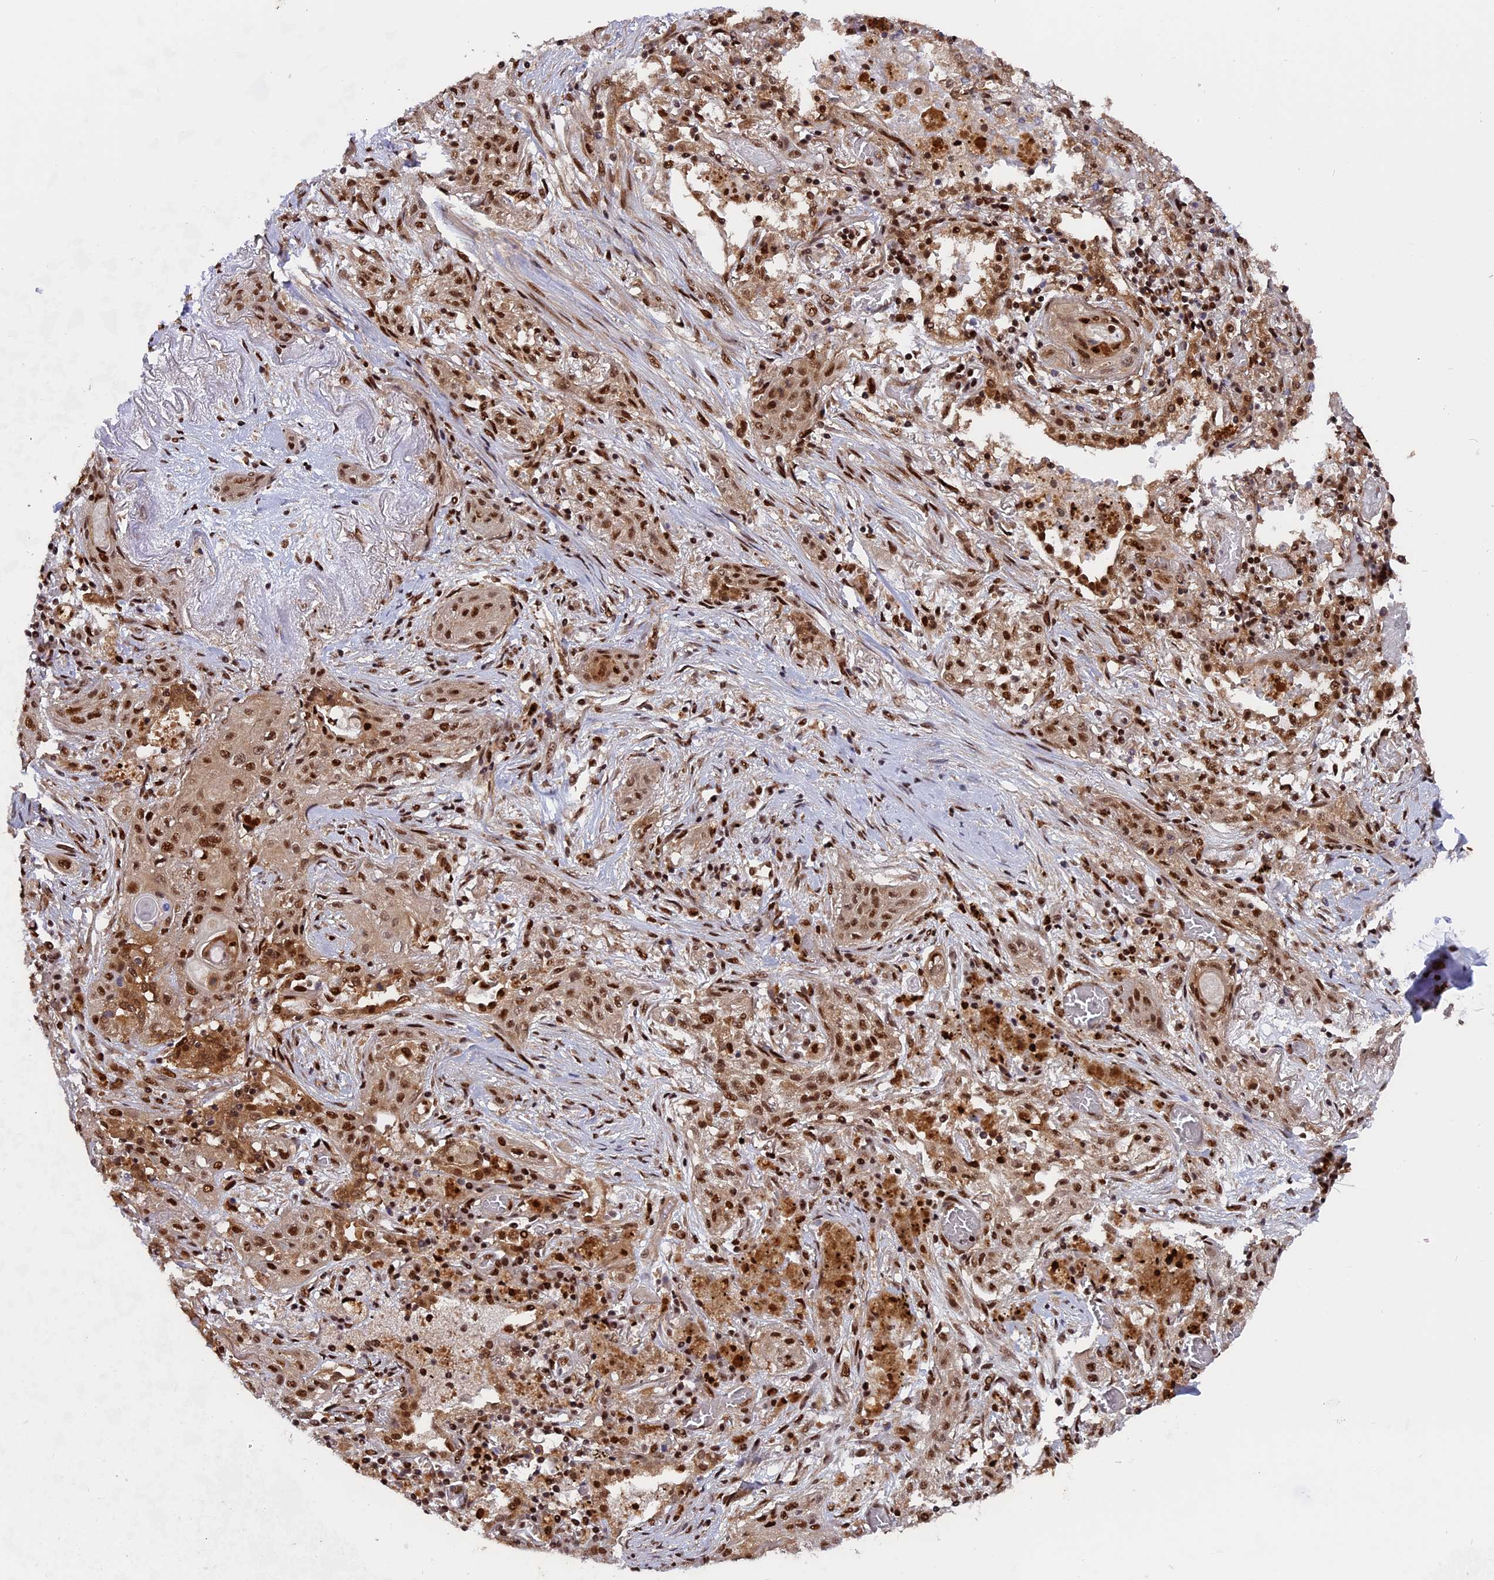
{"staining": {"intensity": "moderate", "quantity": ">75%", "location": "nuclear"}, "tissue": "lung cancer", "cell_type": "Tumor cells", "image_type": "cancer", "snomed": [{"axis": "morphology", "description": "Squamous cell carcinoma, NOS"}, {"axis": "topography", "description": "Lung"}], "caption": "Immunohistochemistry (IHC) (DAB (3,3'-diaminobenzidine)) staining of lung squamous cell carcinoma reveals moderate nuclear protein expression in approximately >75% of tumor cells.", "gene": "RAMAC", "patient": {"sex": "female", "age": 47}}